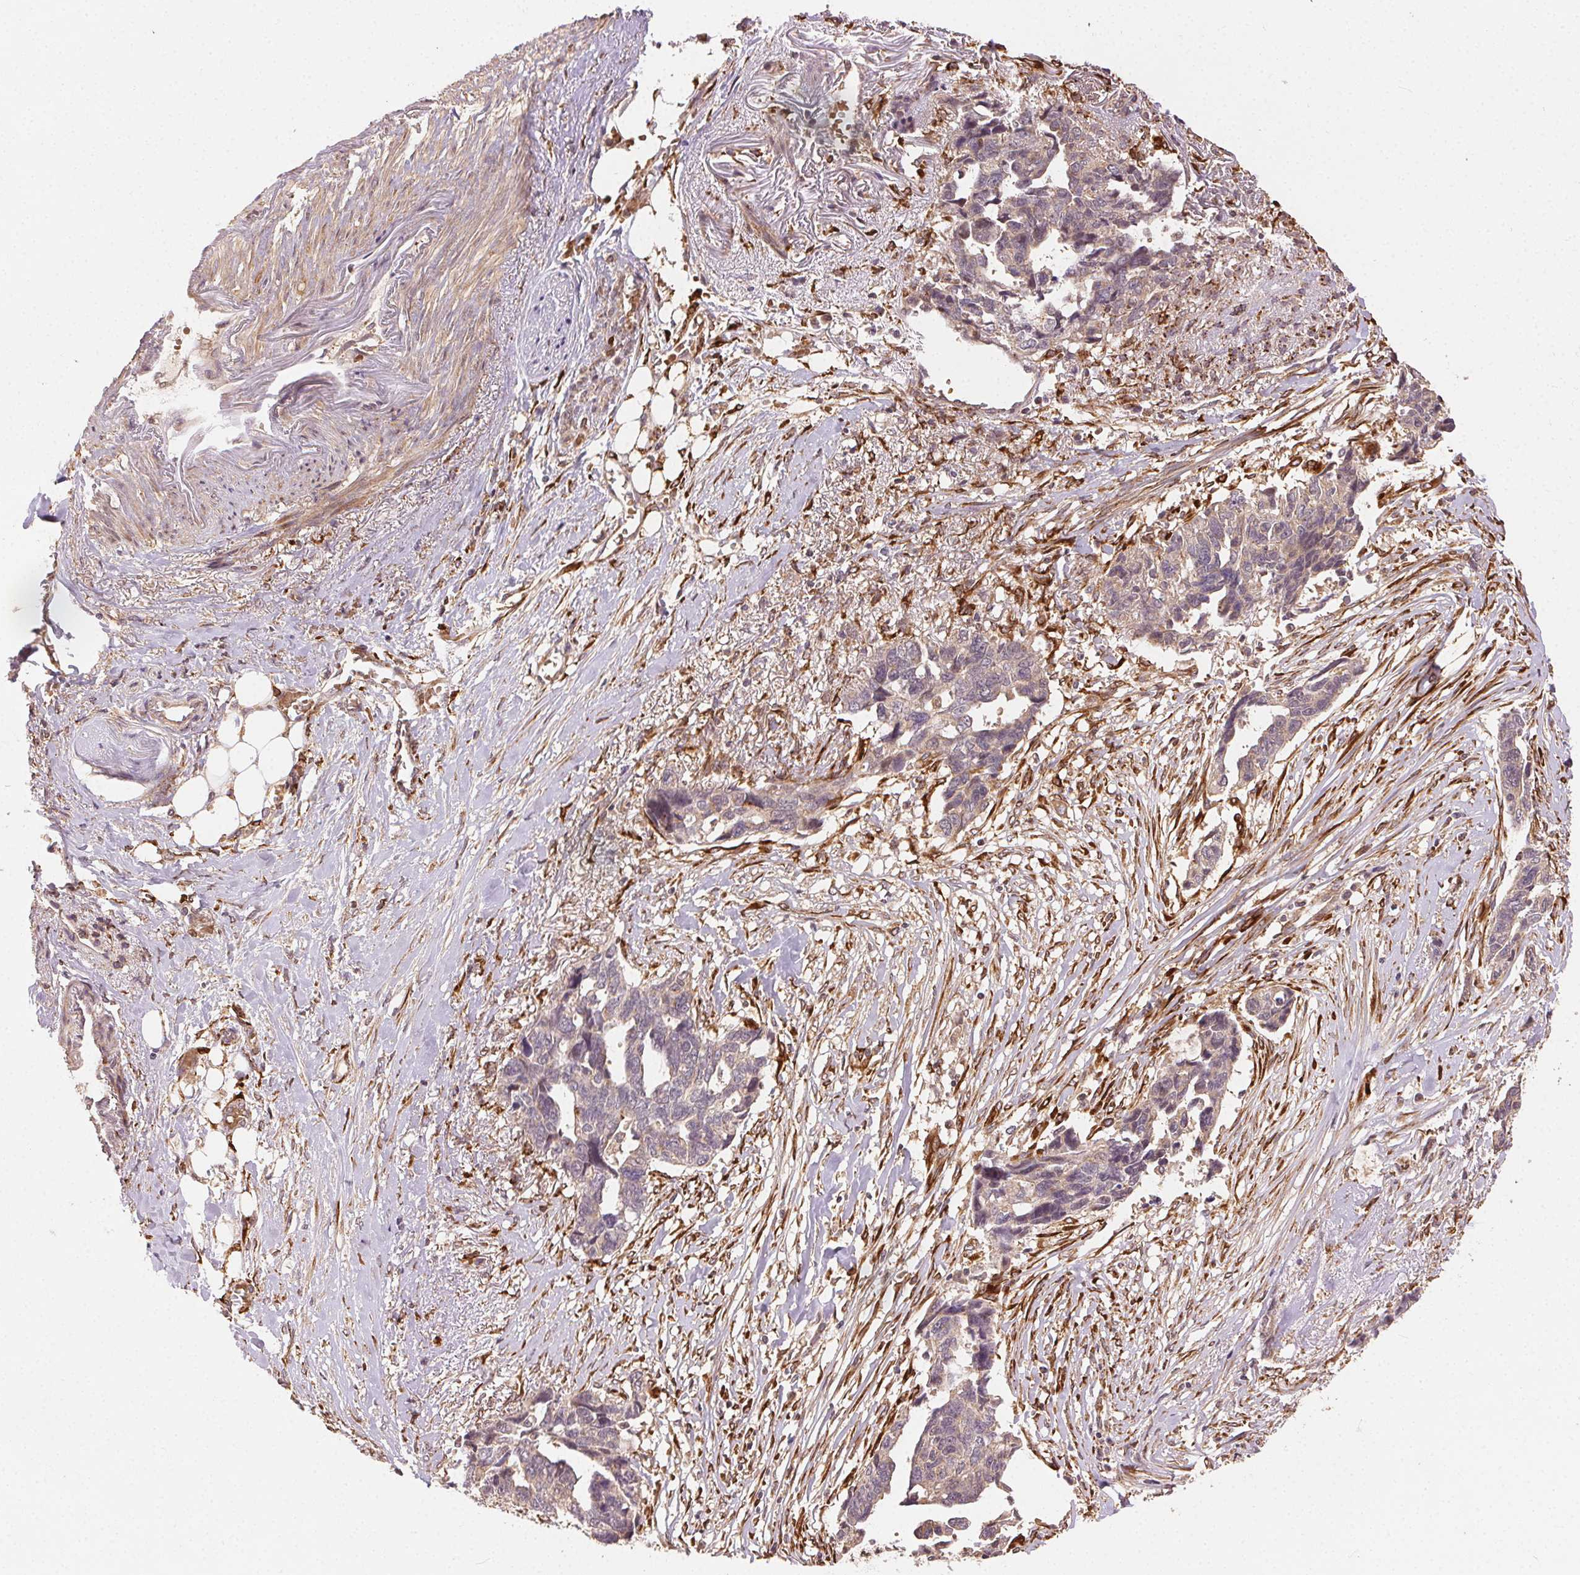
{"staining": {"intensity": "weak", "quantity": "25%-75%", "location": "cytoplasmic/membranous"}, "tissue": "ovarian cancer", "cell_type": "Tumor cells", "image_type": "cancer", "snomed": [{"axis": "morphology", "description": "Cystadenocarcinoma, serous, NOS"}, {"axis": "topography", "description": "Ovary"}], "caption": "Protein expression analysis of ovarian serous cystadenocarcinoma displays weak cytoplasmic/membranous expression in approximately 25%-75% of tumor cells.", "gene": "KLHL15", "patient": {"sex": "female", "age": 69}}